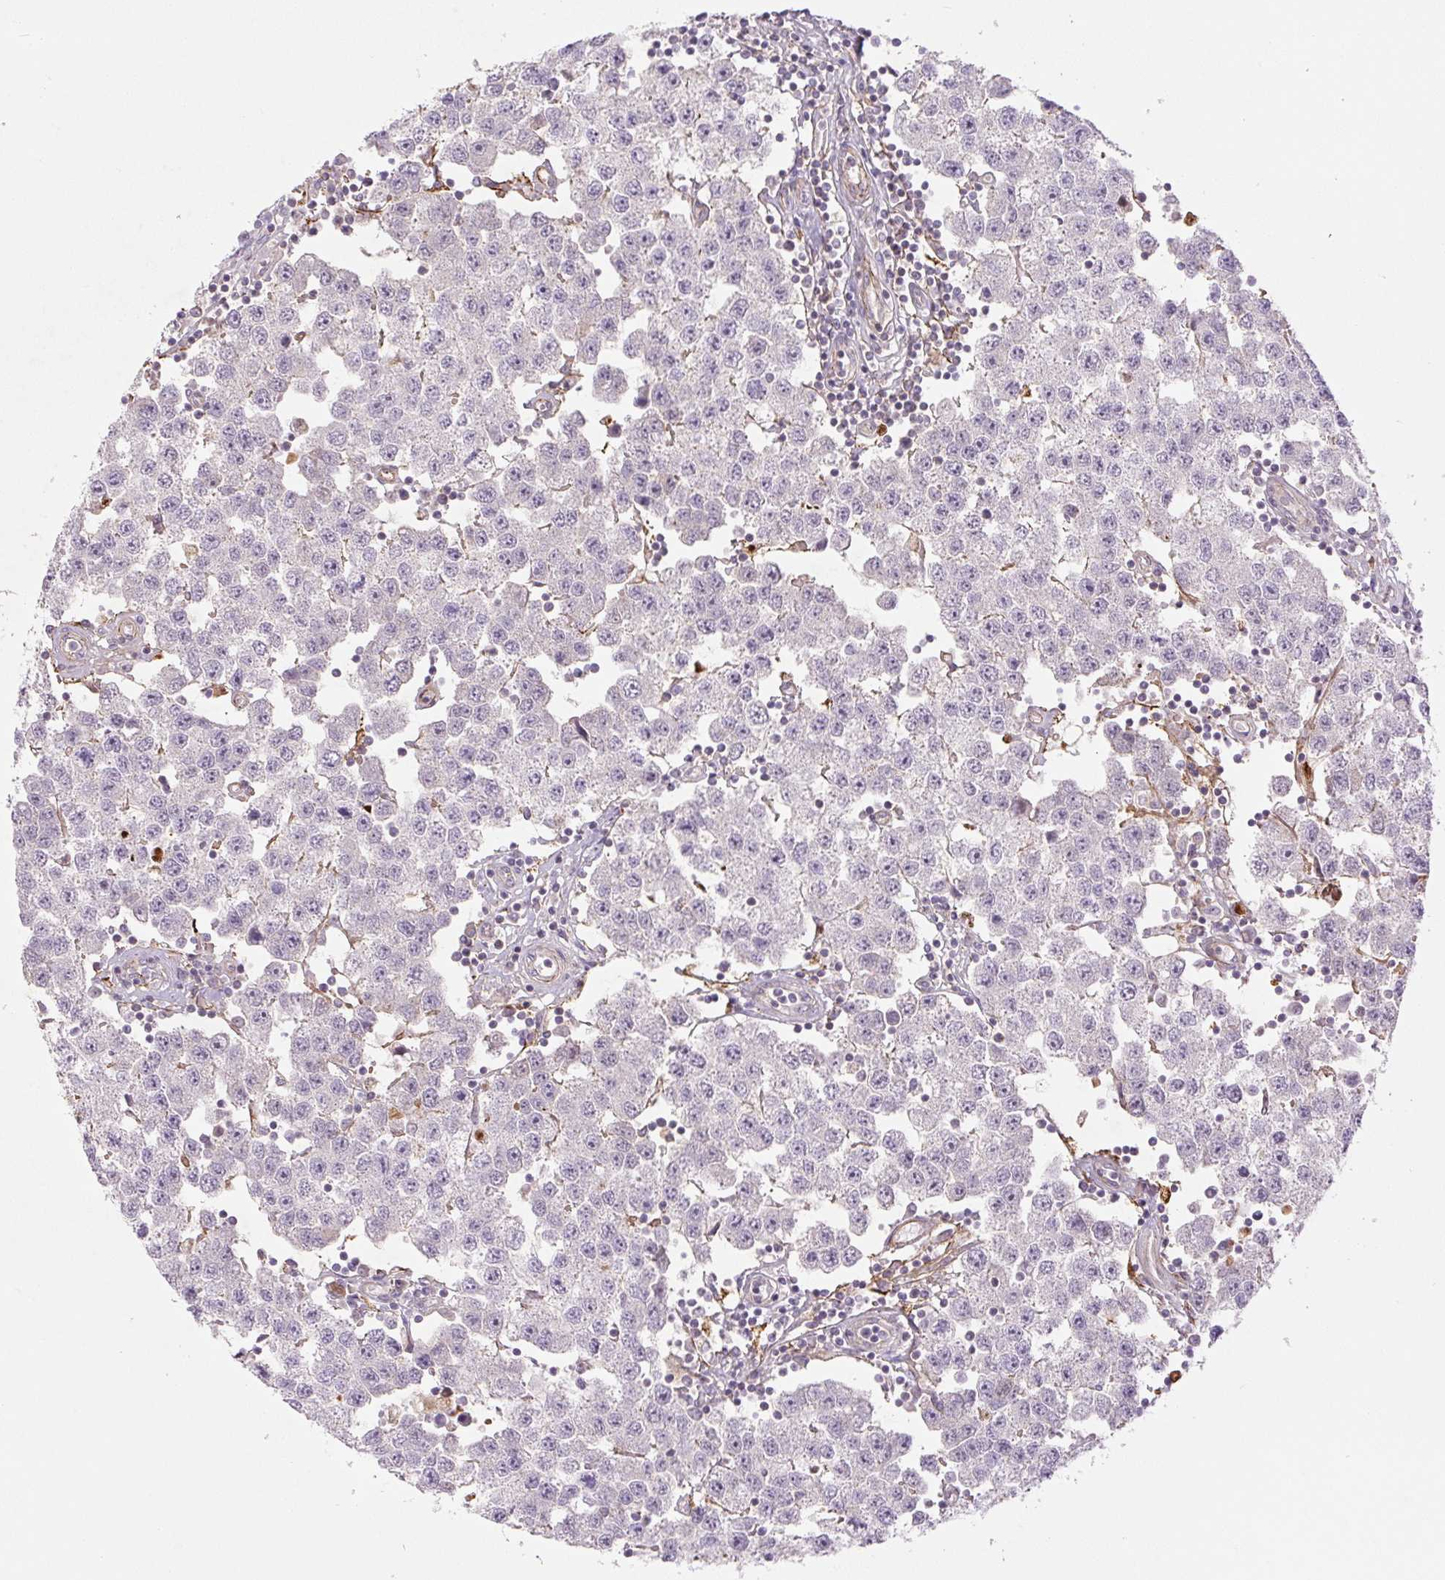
{"staining": {"intensity": "negative", "quantity": "none", "location": "none"}, "tissue": "testis cancer", "cell_type": "Tumor cells", "image_type": "cancer", "snomed": [{"axis": "morphology", "description": "Seminoma, NOS"}, {"axis": "topography", "description": "Testis"}], "caption": "IHC image of human testis cancer stained for a protein (brown), which exhibits no staining in tumor cells.", "gene": "CCNI2", "patient": {"sex": "male", "age": 34}}